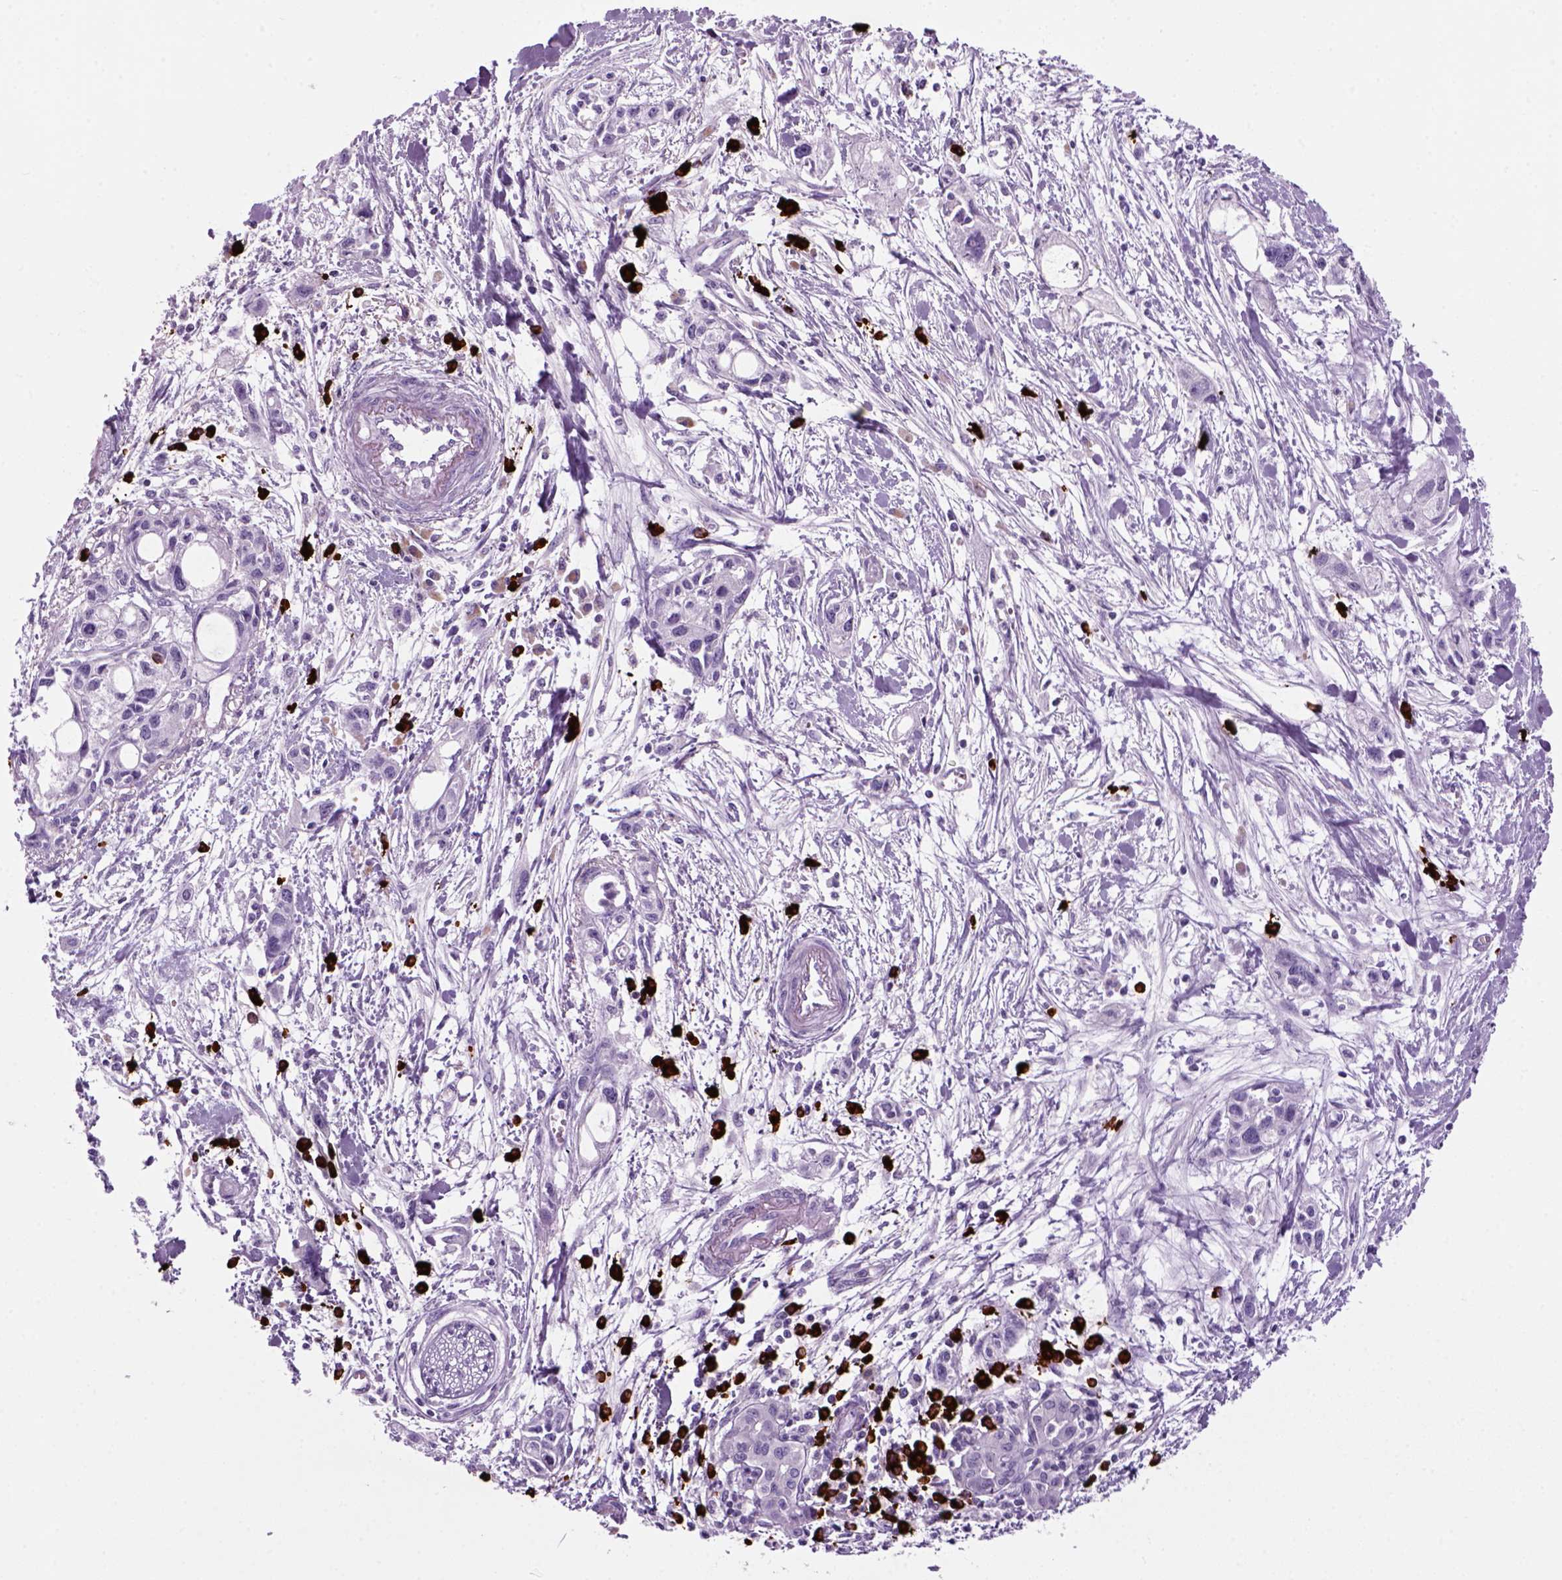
{"staining": {"intensity": "negative", "quantity": "none", "location": "none"}, "tissue": "pancreatic cancer", "cell_type": "Tumor cells", "image_type": "cancer", "snomed": [{"axis": "morphology", "description": "Adenocarcinoma, NOS"}, {"axis": "topography", "description": "Pancreas"}], "caption": "This is a histopathology image of IHC staining of pancreatic cancer, which shows no positivity in tumor cells.", "gene": "MZB1", "patient": {"sex": "female", "age": 61}}